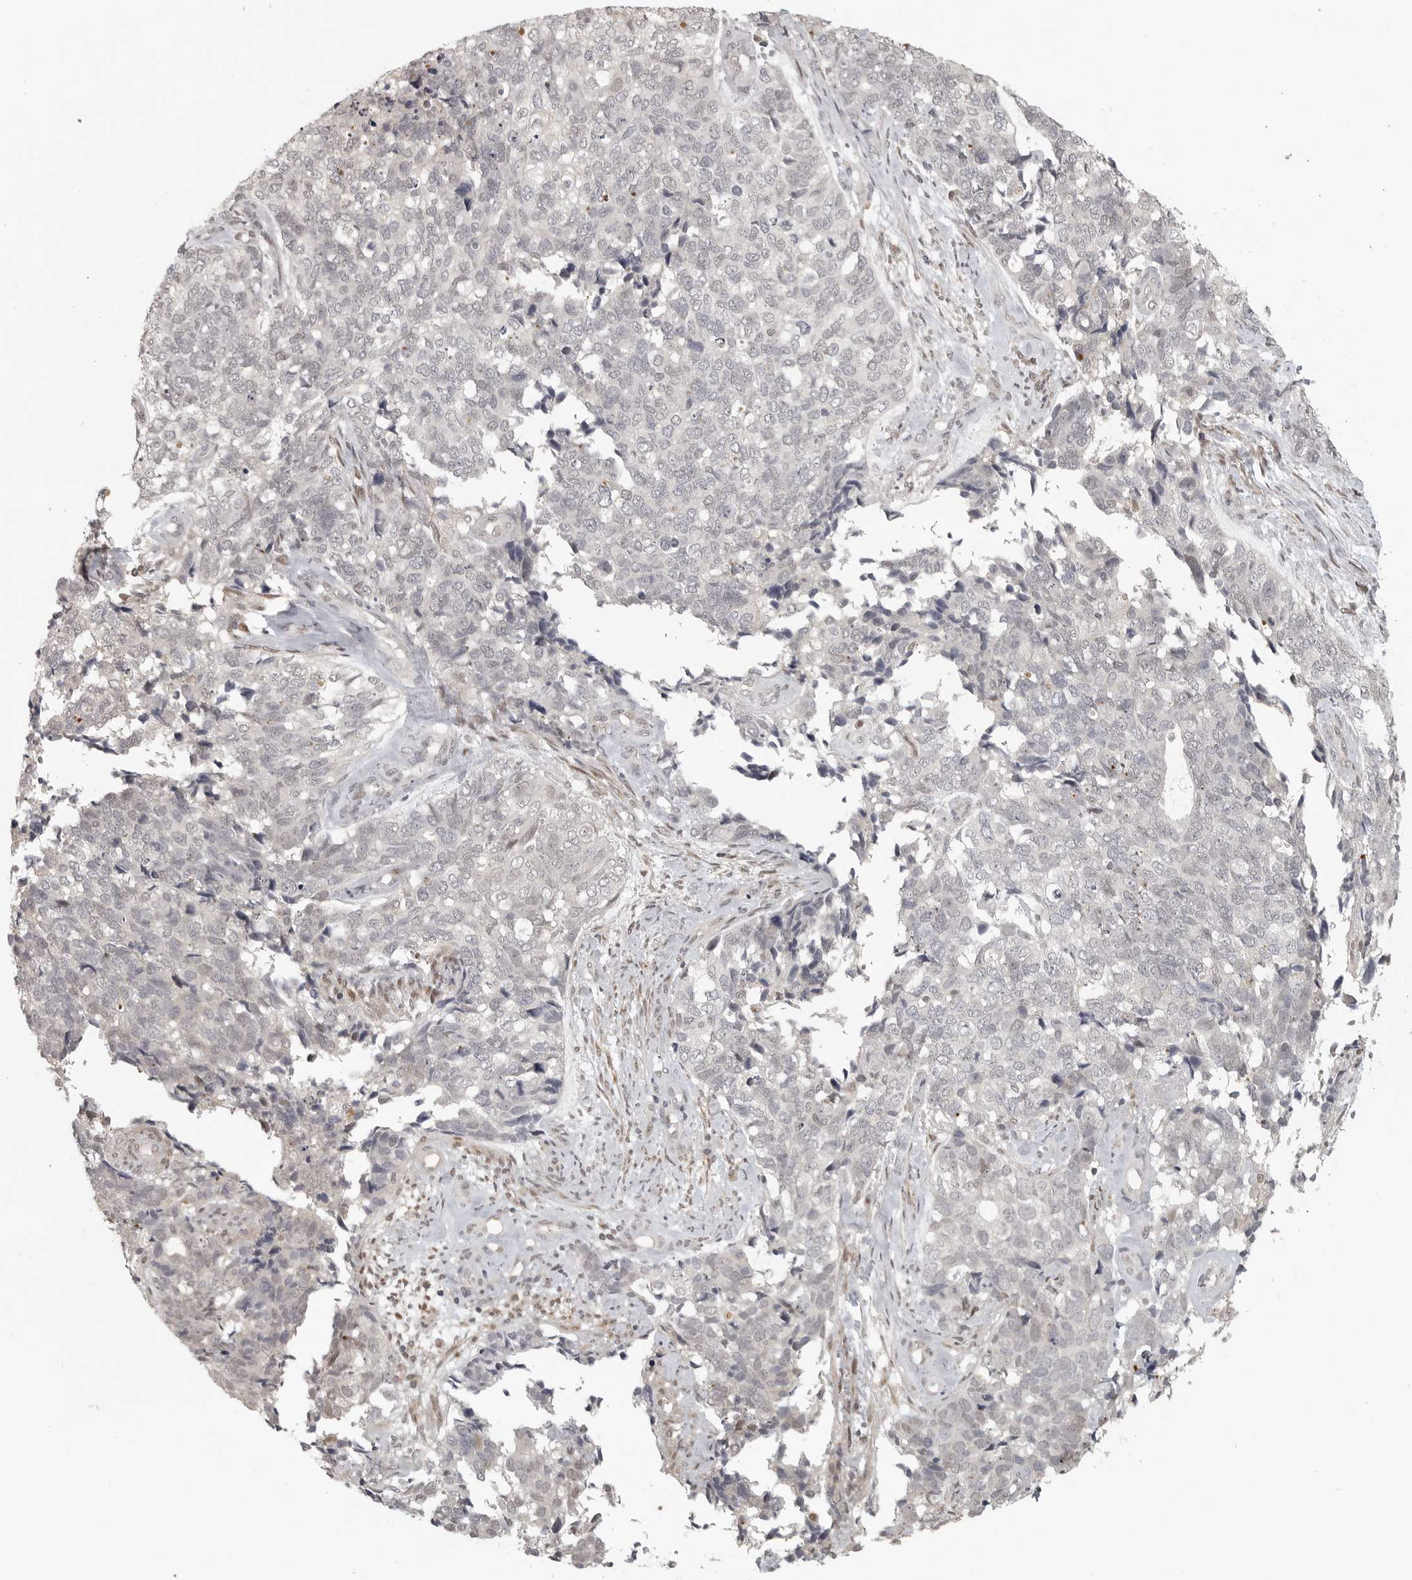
{"staining": {"intensity": "negative", "quantity": "none", "location": "none"}, "tissue": "cervical cancer", "cell_type": "Tumor cells", "image_type": "cancer", "snomed": [{"axis": "morphology", "description": "Squamous cell carcinoma, NOS"}, {"axis": "topography", "description": "Cervix"}], "caption": "Squamous cell carcinoma (cervical) was stained to show a protein in brown. There is no significant positivity in tumor cells.", "gene": "UROD", "patient": {"sex": "female", "age": 63}}